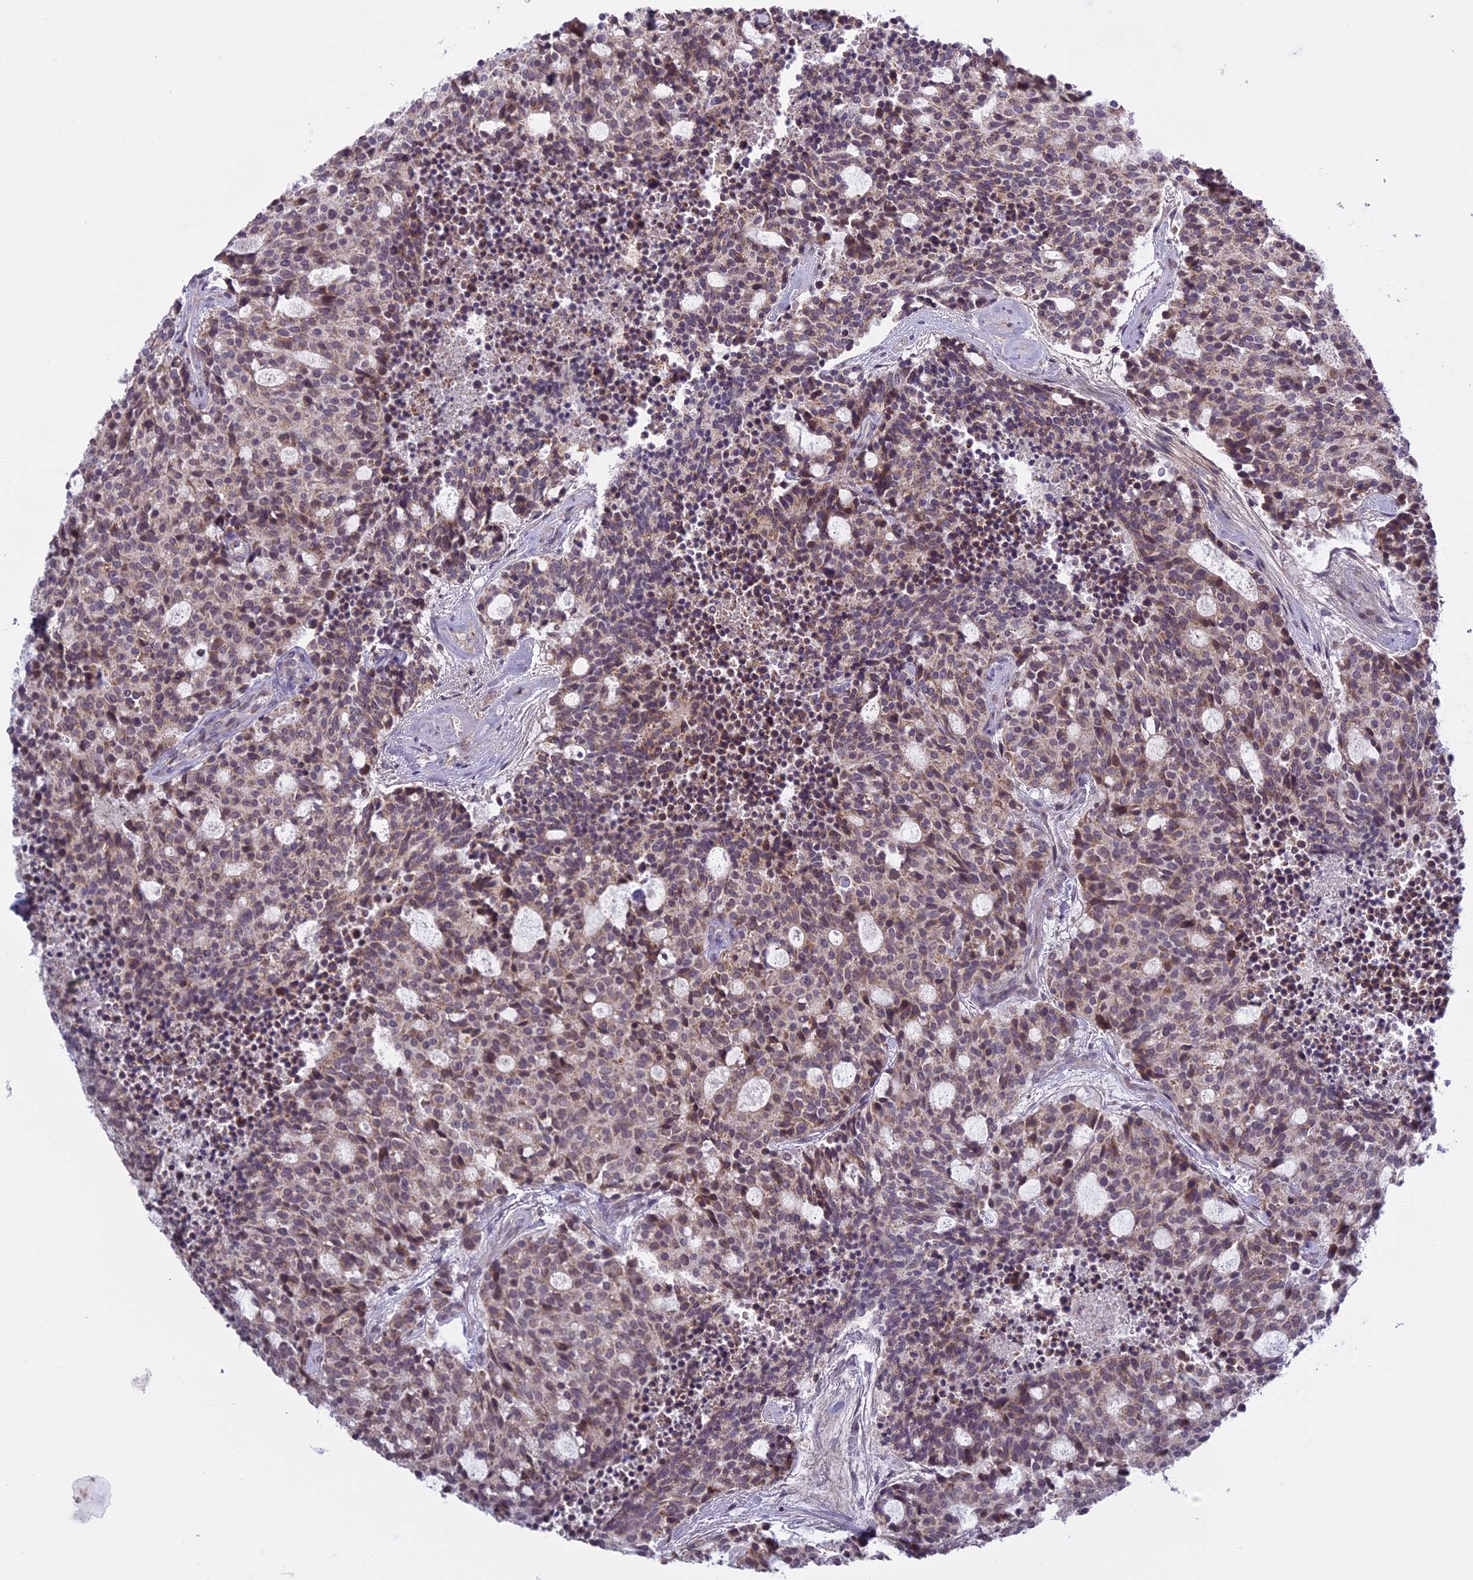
{"staining": {"intensity": "weak", "quantity": "25%-75%", "location": "cytoplasmic/membranous,nuclear"}, "tissue": "carcinoid", "cell_type": "Tumor cells", "image_type": "cancer", "snomed": [{"axis": "morphology", "description": "Carcinoid, malignant, NOS"}, {"axis": "topography", "description": "Pancreas"}], "caption": "Brown immunohistochemical staining in human carcinoid (malignant) reveals weak cytoplasmic/membranous and nuclear staining in about 25%-75% of tumor cells. (DAB = brown stain, brightfield microscopy at high magnification).", "gene": "ERG28", "patient": {"sex": "female", "age": 54}}